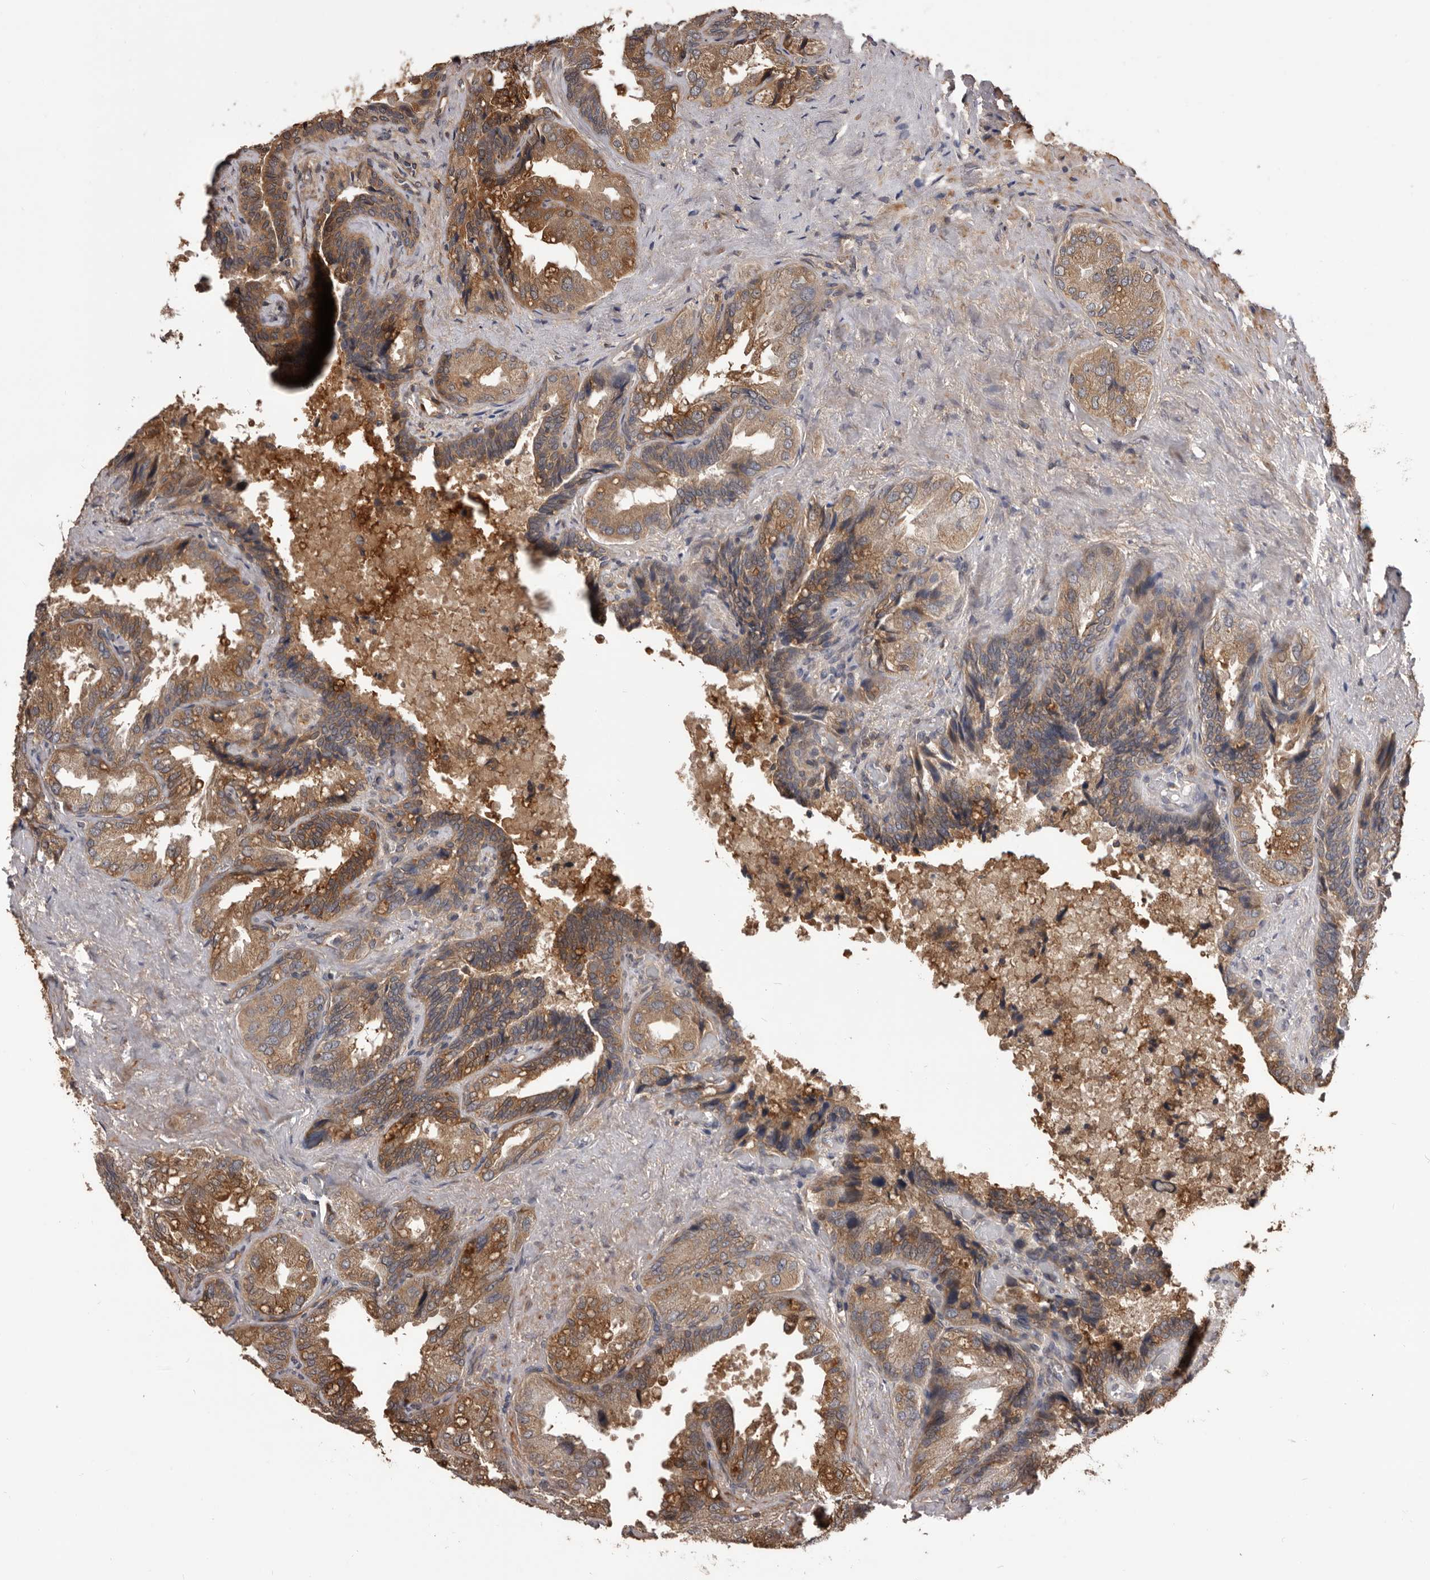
{"staining": {"intensity": "moderate", "quantity": ">75%", "location": "cytoplasmic/membranous"}, "tissue": "seminal vesicle", "cell_type": "Glandular cells", "image_type": "normal", "snomed": [{"axis": "morphology", "description": "Normal tissue, NOS"}, {"axis": "topography", "description": "Seminal veicle"}, {"axis": "topography", "description": "Peripheral nerve tissue"}], "caption": "DAB immunohistochemical staining of unremarkable human seminal vesicle reveals moderate cytoplasmic/membranous protein expression in approximately >75% of glandular cells.", "gene": "ADAMTS2", "patient": {"sex": "male", "age": 63}}